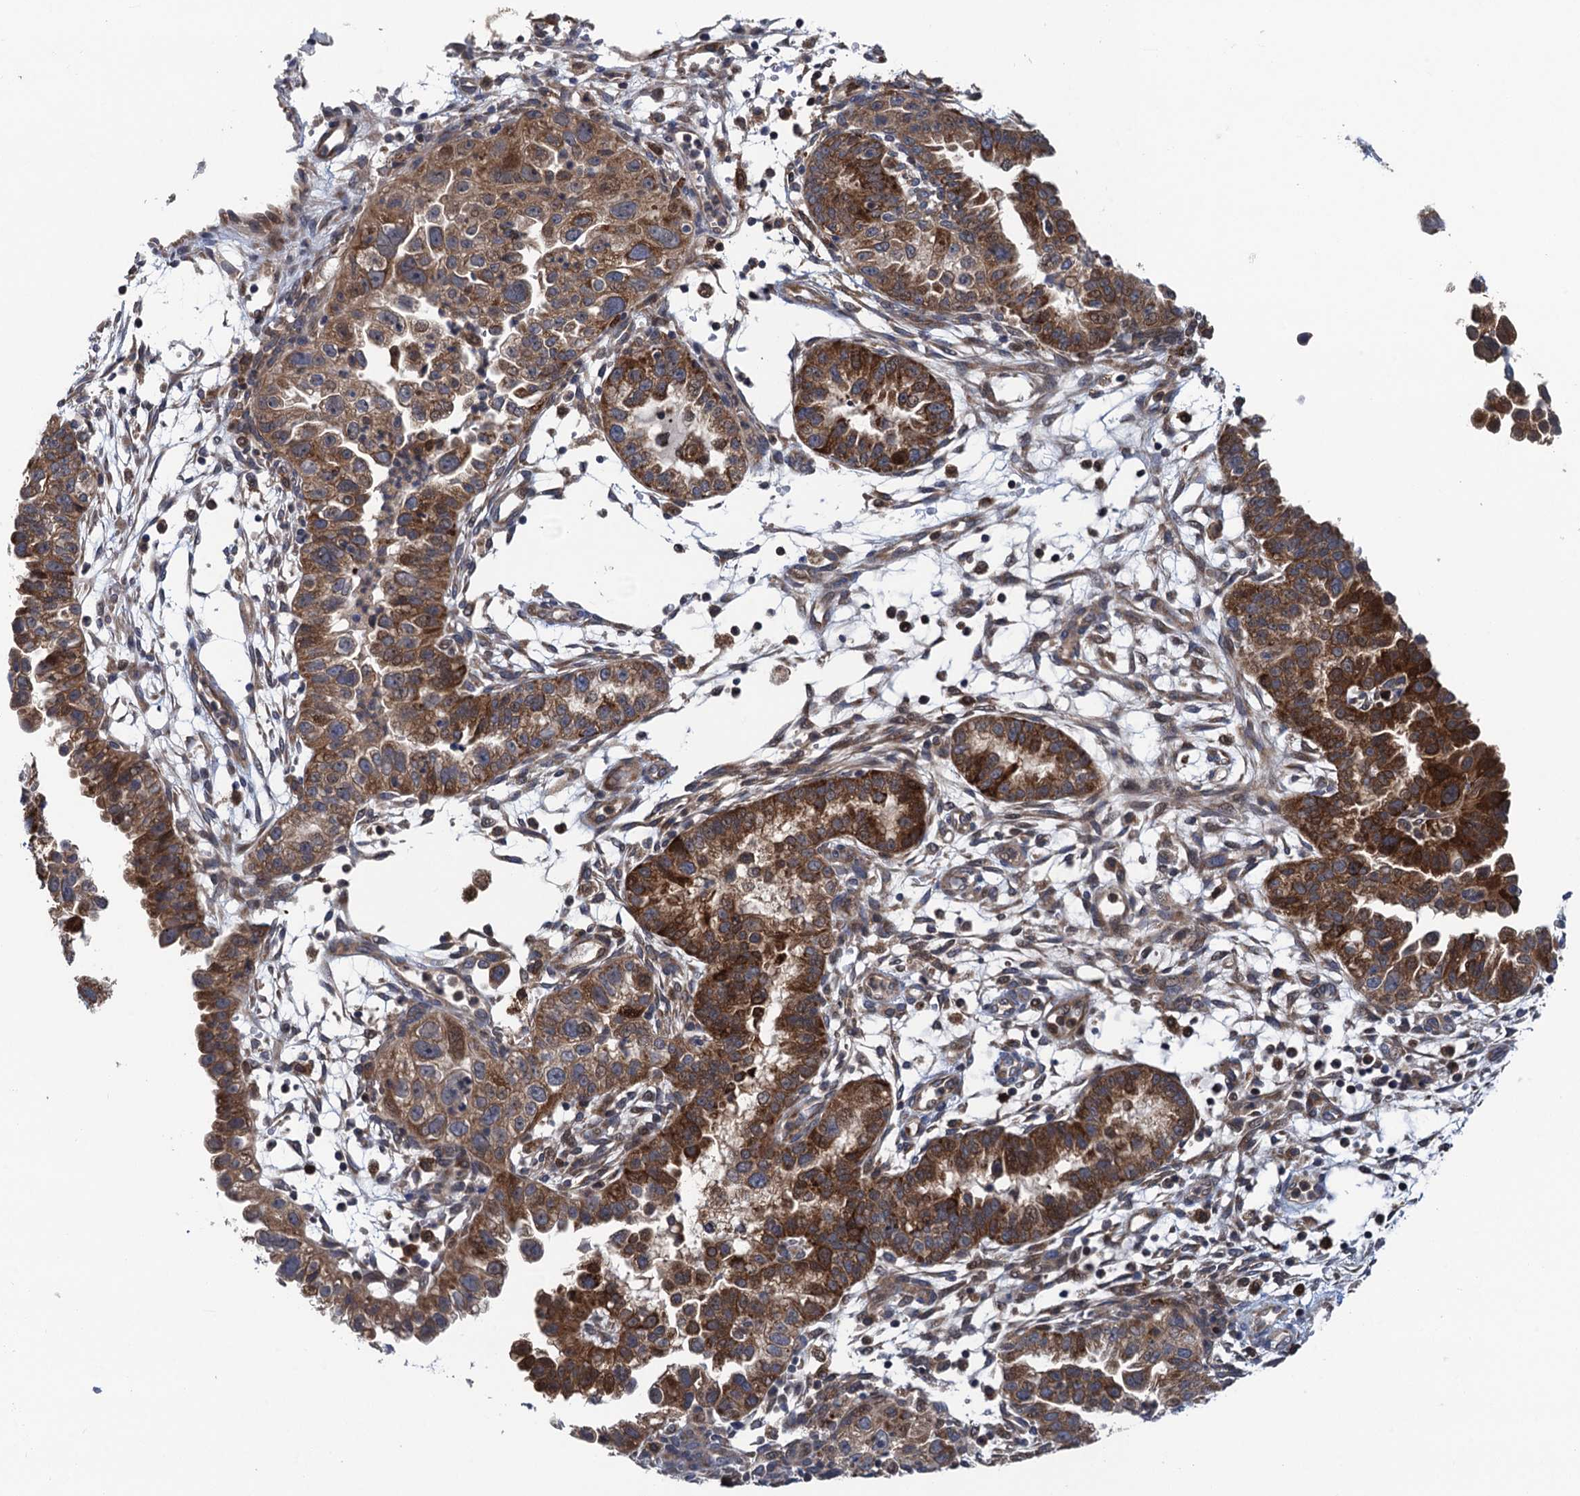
{"staining": {"intensity": "strong", "quantity": "25%-75%", "location": "cytoplasmic/membranous"}, "tissue": "endometrial cancer", "cell_type": "Tumor cells", "image_type": "cancer", "snomed": [{"axis": "morphology", "description": "Adenocarcinoma, NOS"}, {"axis": "topography", "description": "Endometrium"}], "caption": "The micrograph exhibits a brown stain indicating the presence of a protein in the cytoplasmic/membranous of tumor cells in endometrial adenocarcinoma. The staining was performed using DAB (3,3'-diaminobenzidine) to visualize the protein expression in brown, while the nuclei were stained in blue with hematoxylin (Magnification: 20x).", "gene": "CNTN5", "patient": {"sex": "female", "age": 85}}